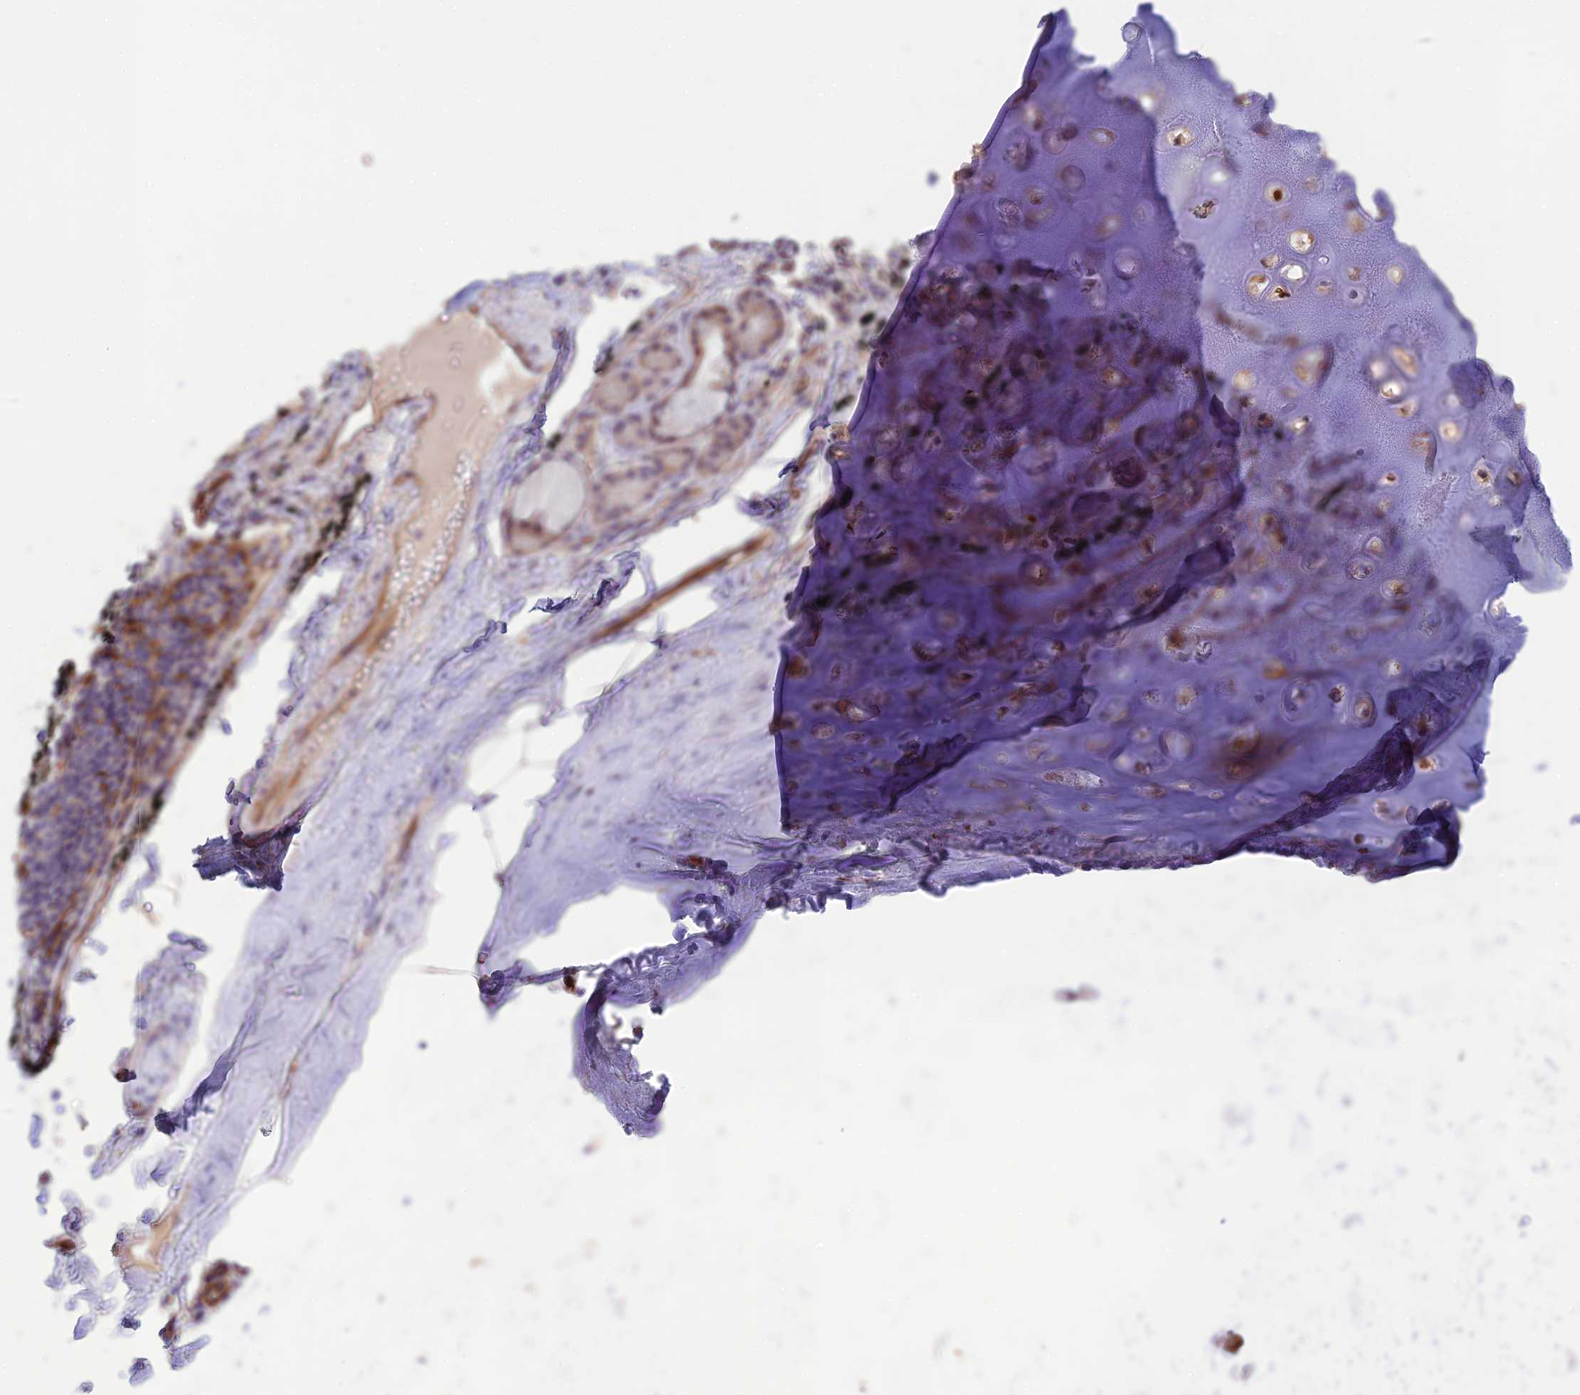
{"staining": {"intensity": "negative", "quantity": "none", "location": "none"}, "tissue": "adipose tissue", "cell_type": "Adipocytes", "image_type": "normal", "snomed": [{"axis": "morphology", "description": "Normal tissue, NOS"}, {"axis": "topography", "description": "Lymph node"}, {"axis": "topography", "description": "Bronchus"}], "caption": "Adipocytes are negative for brown protein staining in normal adipose tissue. Nuclei are stained in blue.", "gene": "ST8SIA5", "patient": {"sex": "male", "age": 63}}